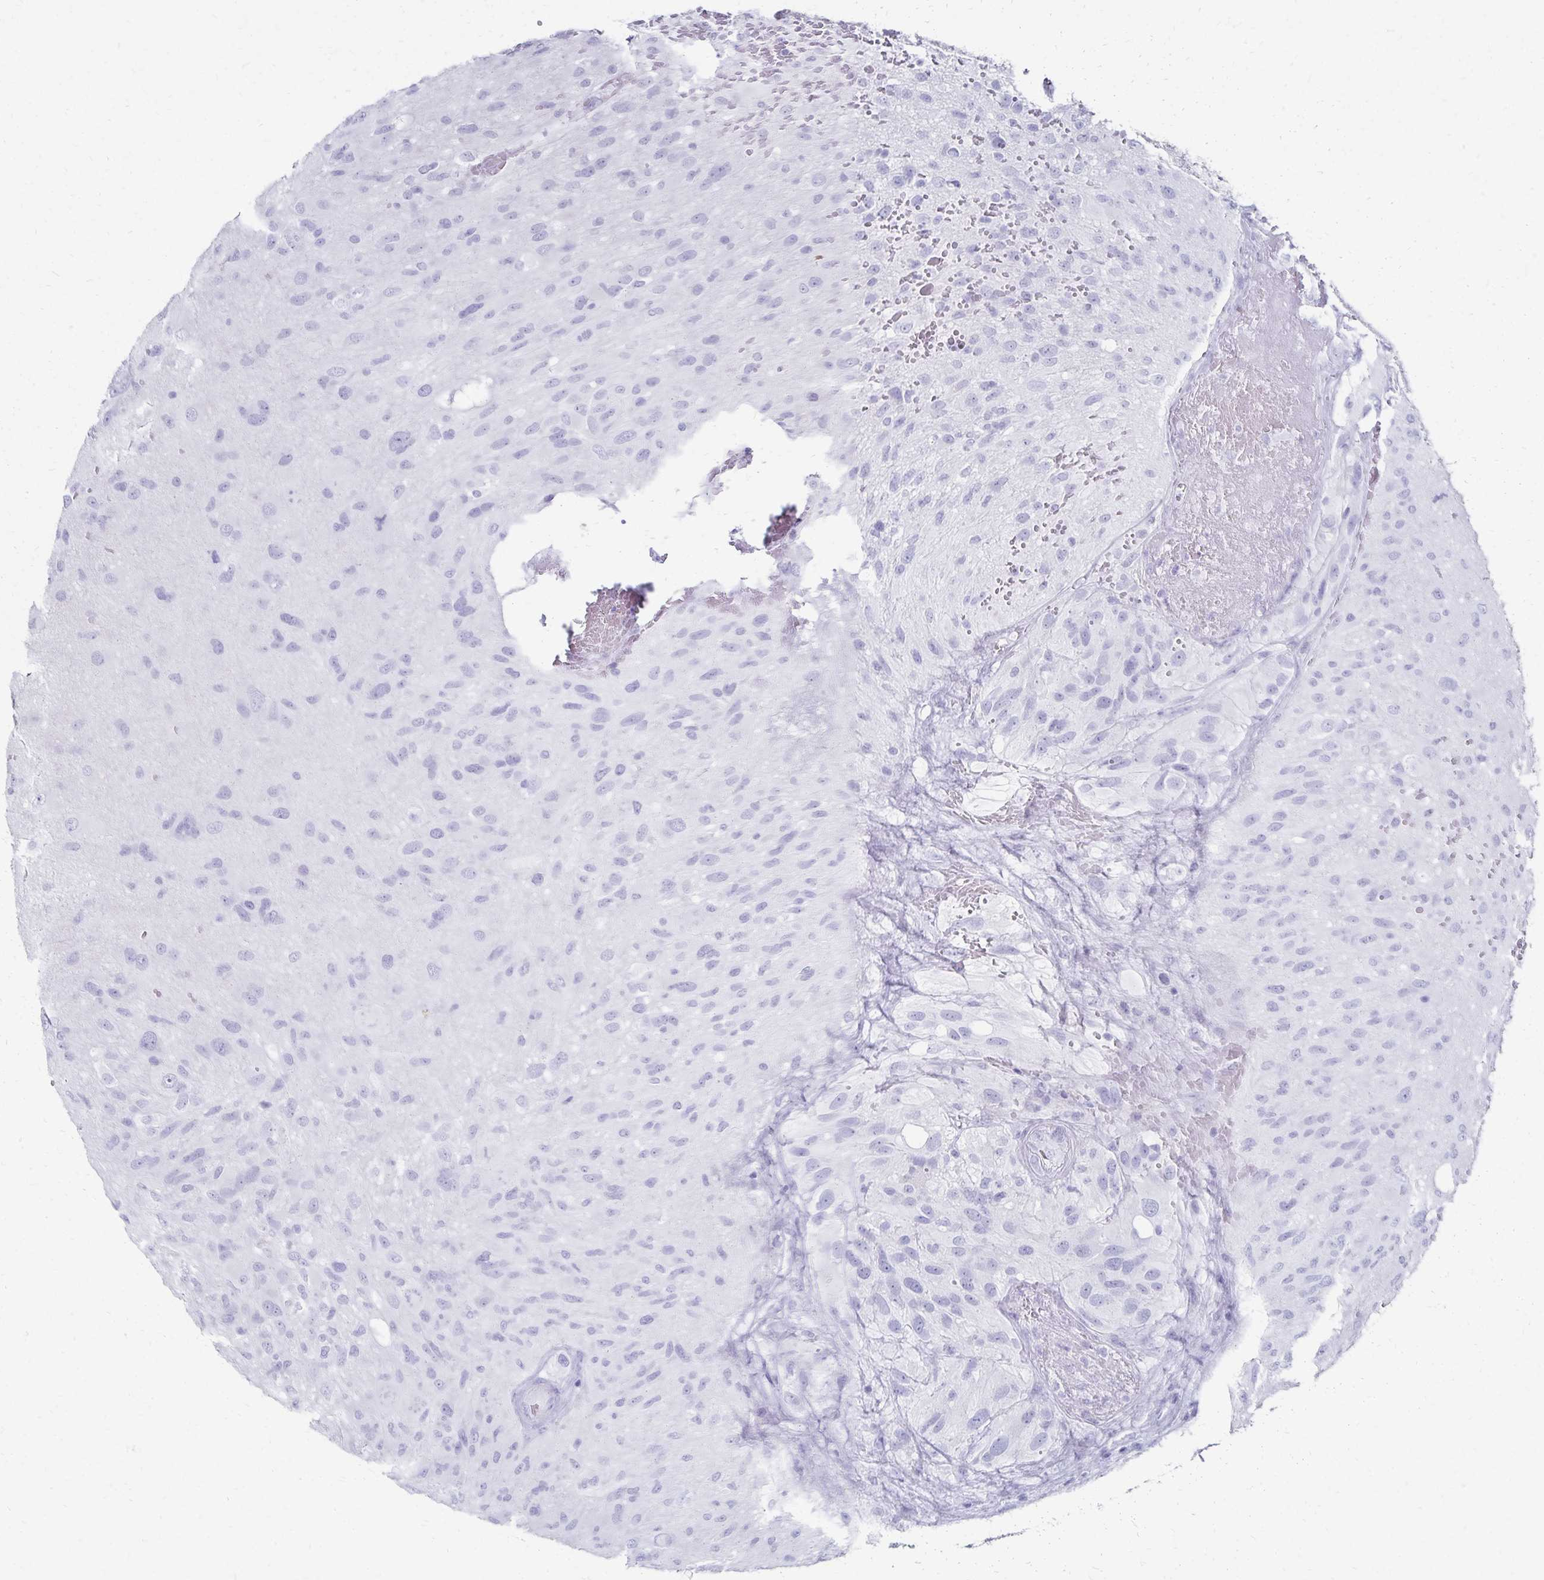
{"staining": {"intensity": "negative", "quantity": "none", "location": "none"}, "tissue": "glioma", "cell_type": "Tumor cells", "image_type": "cancer", "snomed": [{"axis": "morphology", "description": "Glioma, malignant, High grade"}, {"axis": "topography", "description": "Brain"}], "caption": "Tumor cells are negative for protein expression in human high-grade glioma (malignant).", "gene": "GIP", "patient": {"sex": "male", "age": 53}}